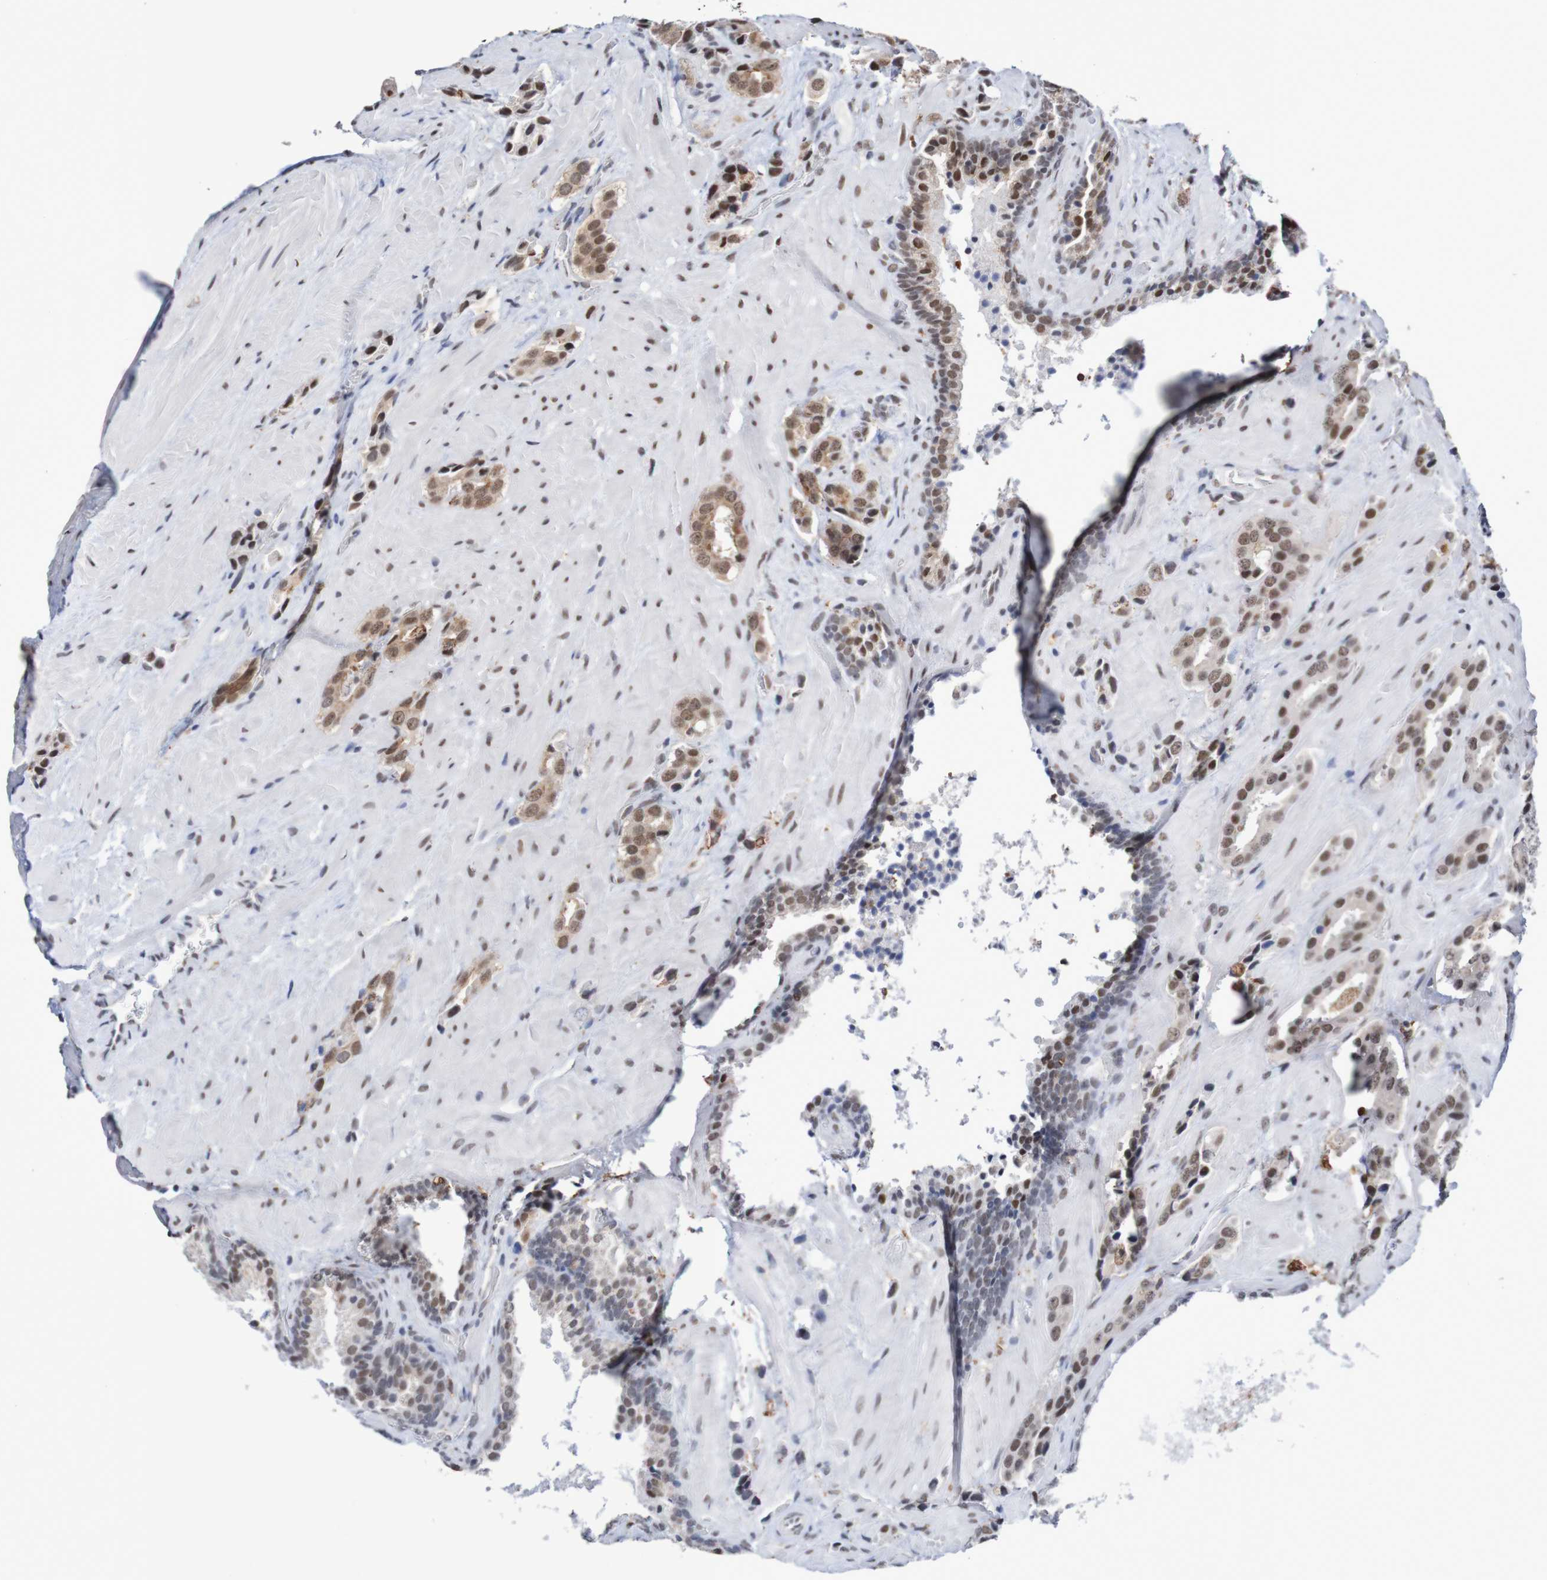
{"staining": {"intensity": "moderate", "quantity": "25%-75%", "location": "nuclear"}, "tissue": "prostate cancer", "cell_type": "Tumor cells", "image_type": "cancer", "snomed": [{"axis": "morphology", "description": "Adenocarcinoma, High grade"}, {"axis": "topography", "description": "Prostate"}], "caption": "The immunohistochemical stain labels moderate nuclear expression in tumor cells of prostate cancer tissue. The staining is performed using DAB (3,3'-diaminobenzidine) brown chromogen to label protein expression. The nuclei are counter-stained blue using hematoxylin.", "gene": "MRTFB", "patient": {"sex": "male", "age": 64}}